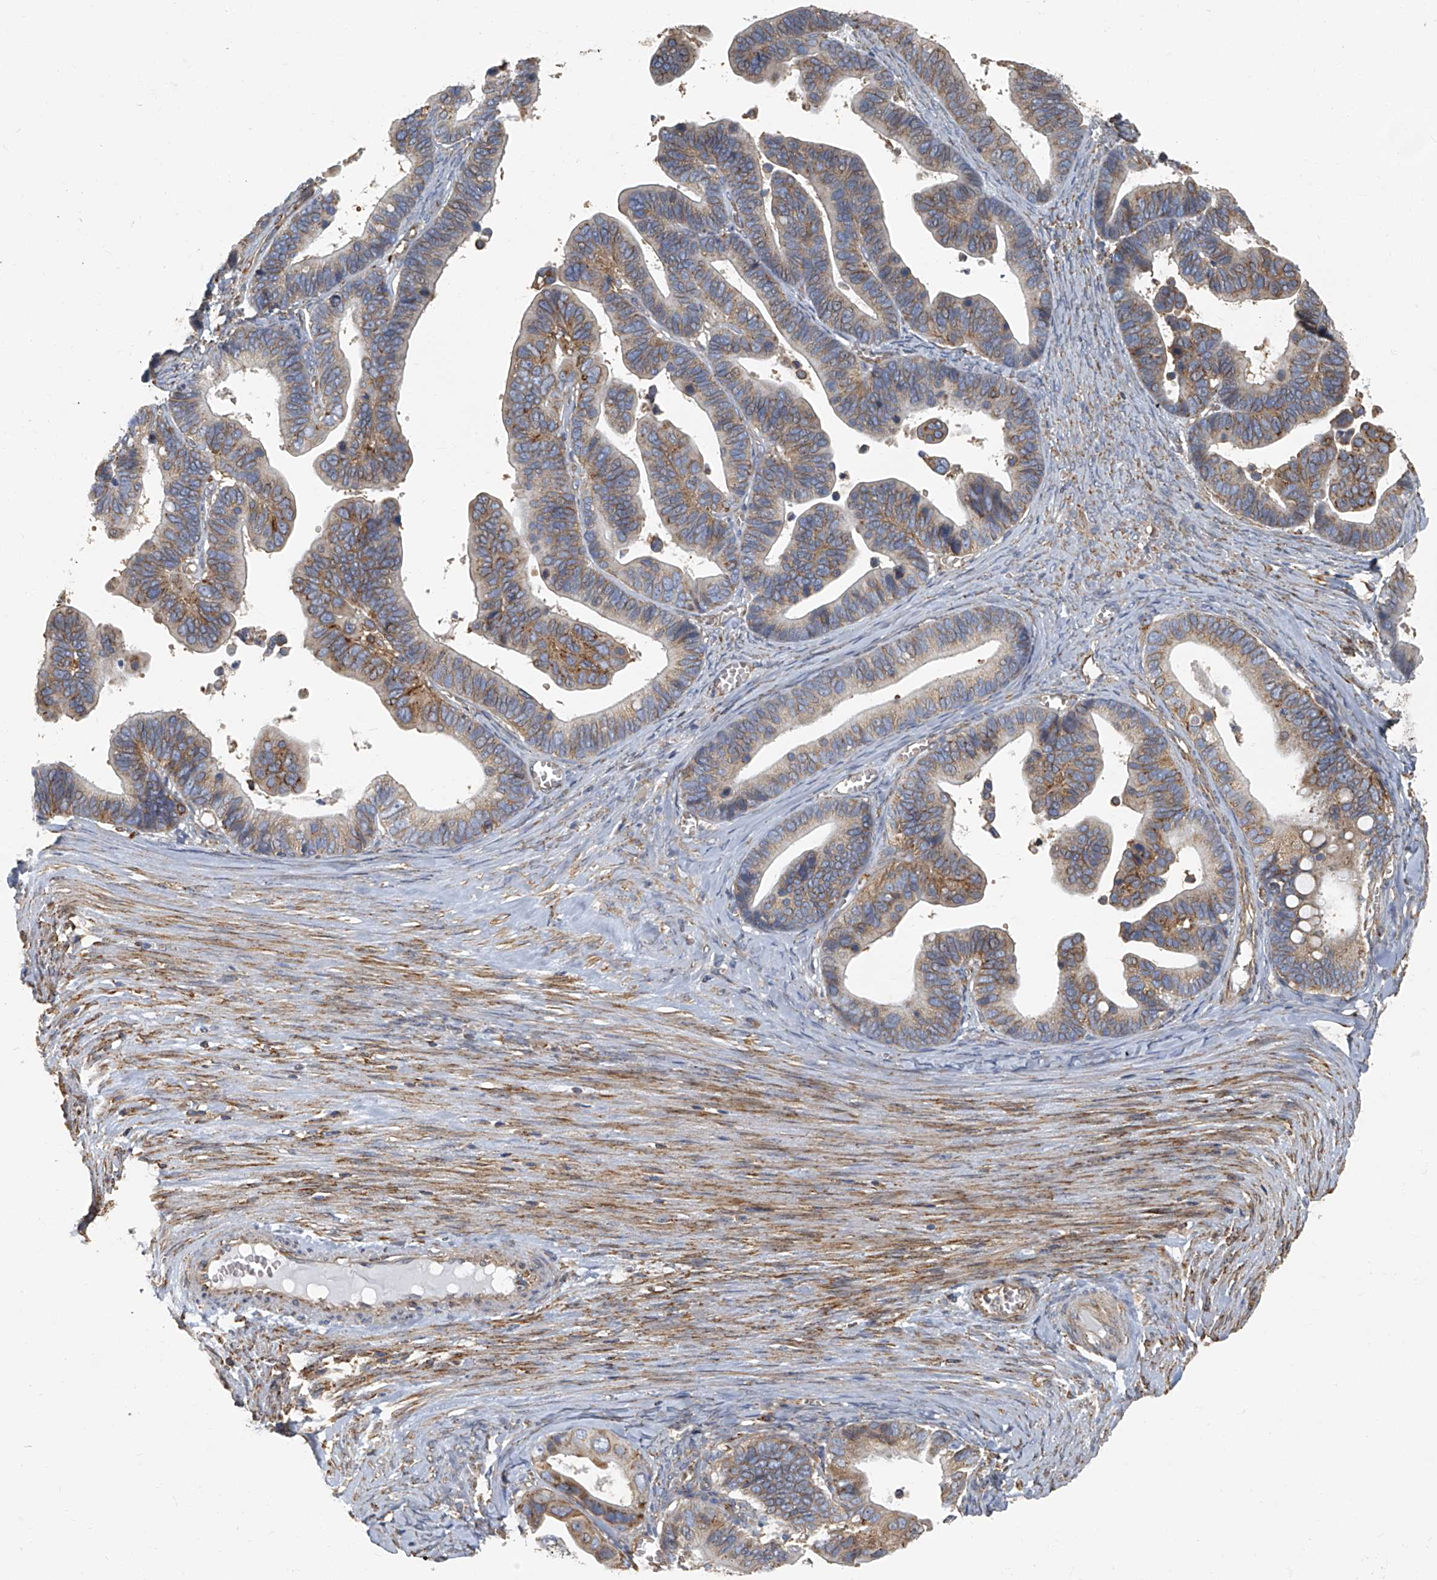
{"staining": {"intensity": "moderate", "quantity": ">75%", "location": "cytoplasmic/membranous"}, "tissue": "ovarian cancer", "cell_type": "Tumor cells", "image_type": "cancer", "snomed": [{"axis": "morphology", "description": "Cystadenocarcinoma, serous, NOS"}, {"axis": "topography", "description": "Ovary"}], "caption": "Brown immunohistochemical staining in ovarian serous cystadenocarcinoma exhibits moderate cytoplasmic/membranous staining in about >75% of tumor cells.", "gene": "SEPTIN7", "patient": {"sex": "female", "age": 56}}